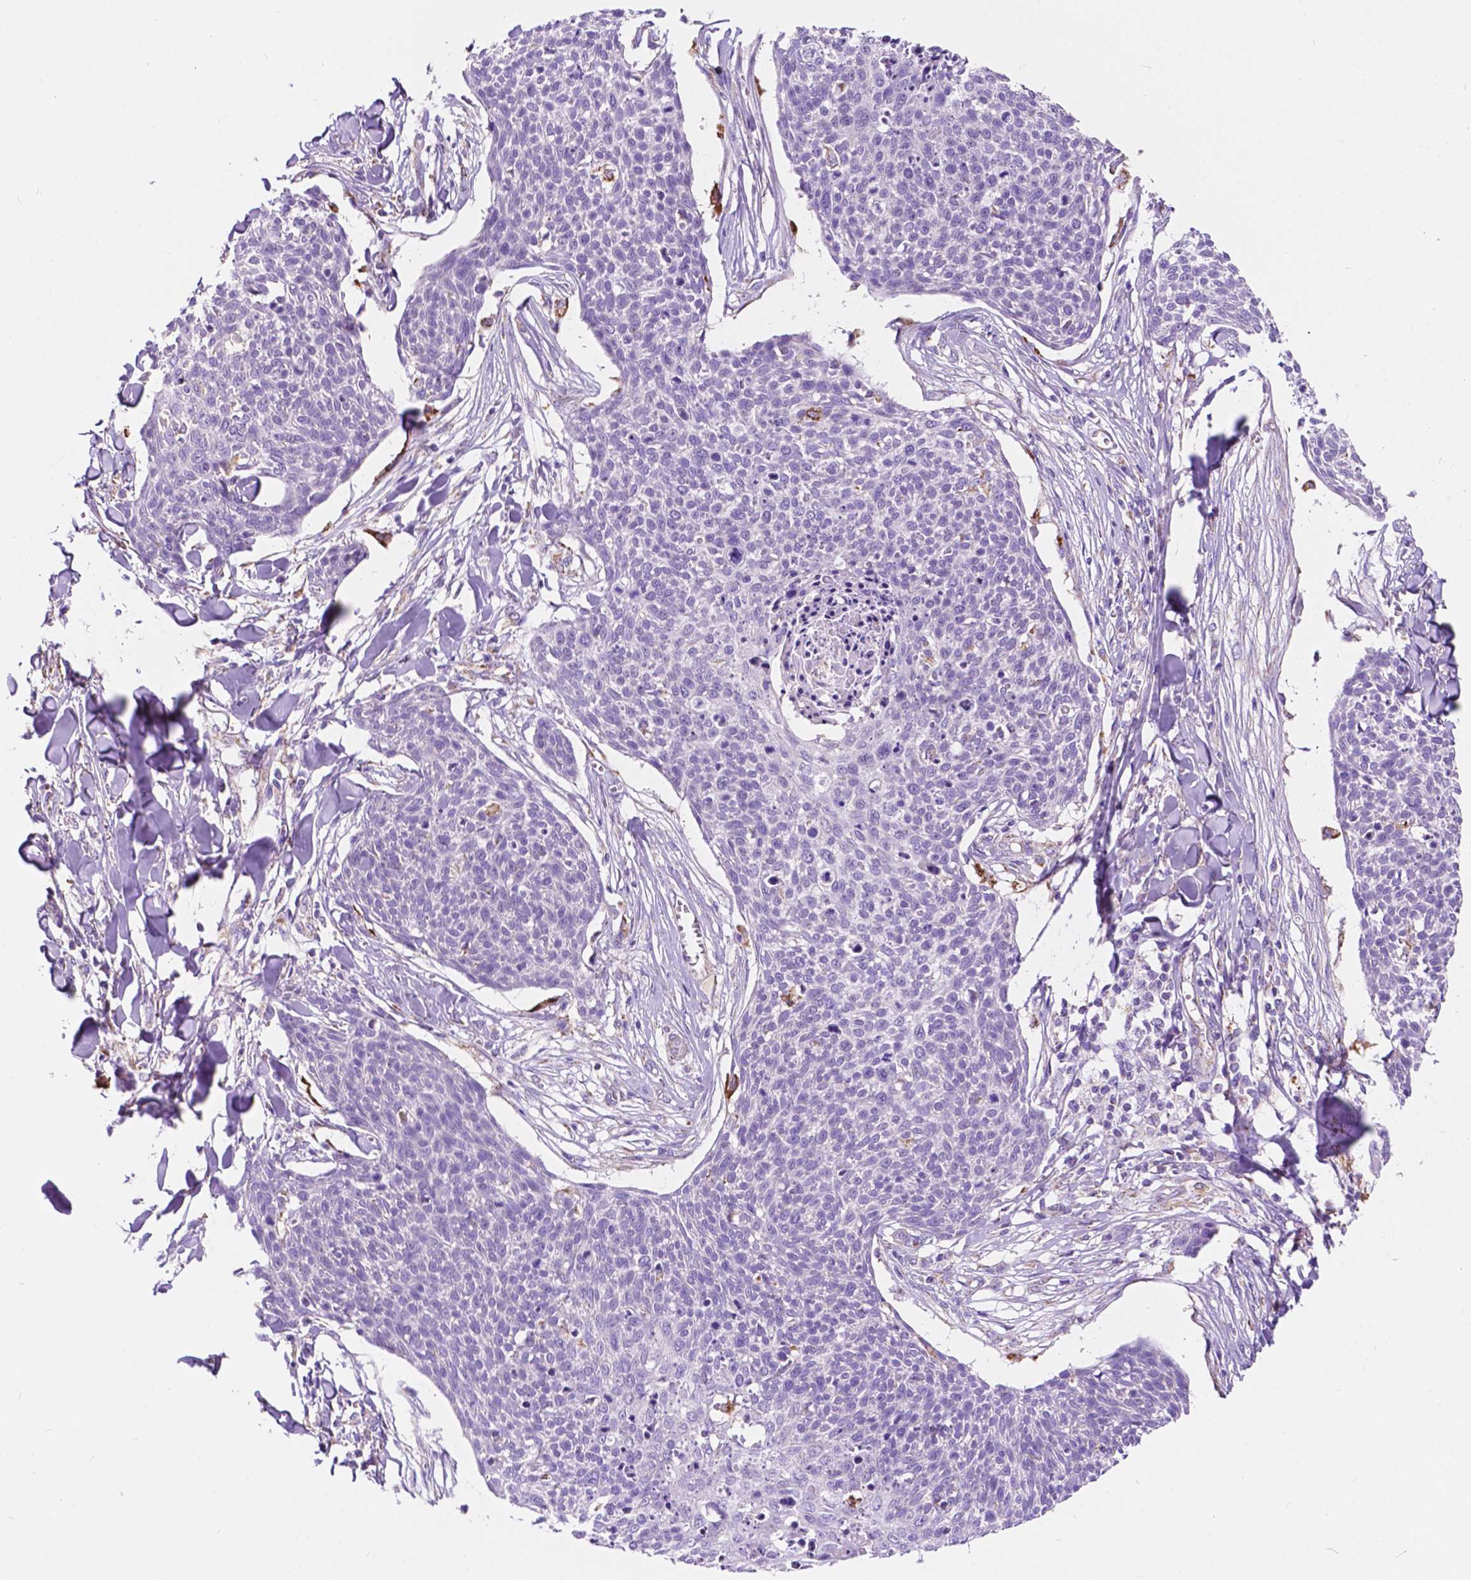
{"staining": {"intensity": "negative", "quantity": "none", "location": "none"}, "tissue": "skin cancer", "cell_type": "Tumor cells", "image_type": "cancer", "snomed": [{"axis": "morphology", "description": "Squamous cell carcinoma, NOS"}, {"axis": "topography", "description": "Skin"}, {"axis": "topography", "description": "Vulva"}], "caption": "Immunohistochemistry (IHC) photomicrograph of squamous cell carcinoma (skin) stained for a protein (brown), which shows no positivity in tumor cells.", "gene": "TRPV5", "patient": {"sex": "female", "age": 75}}